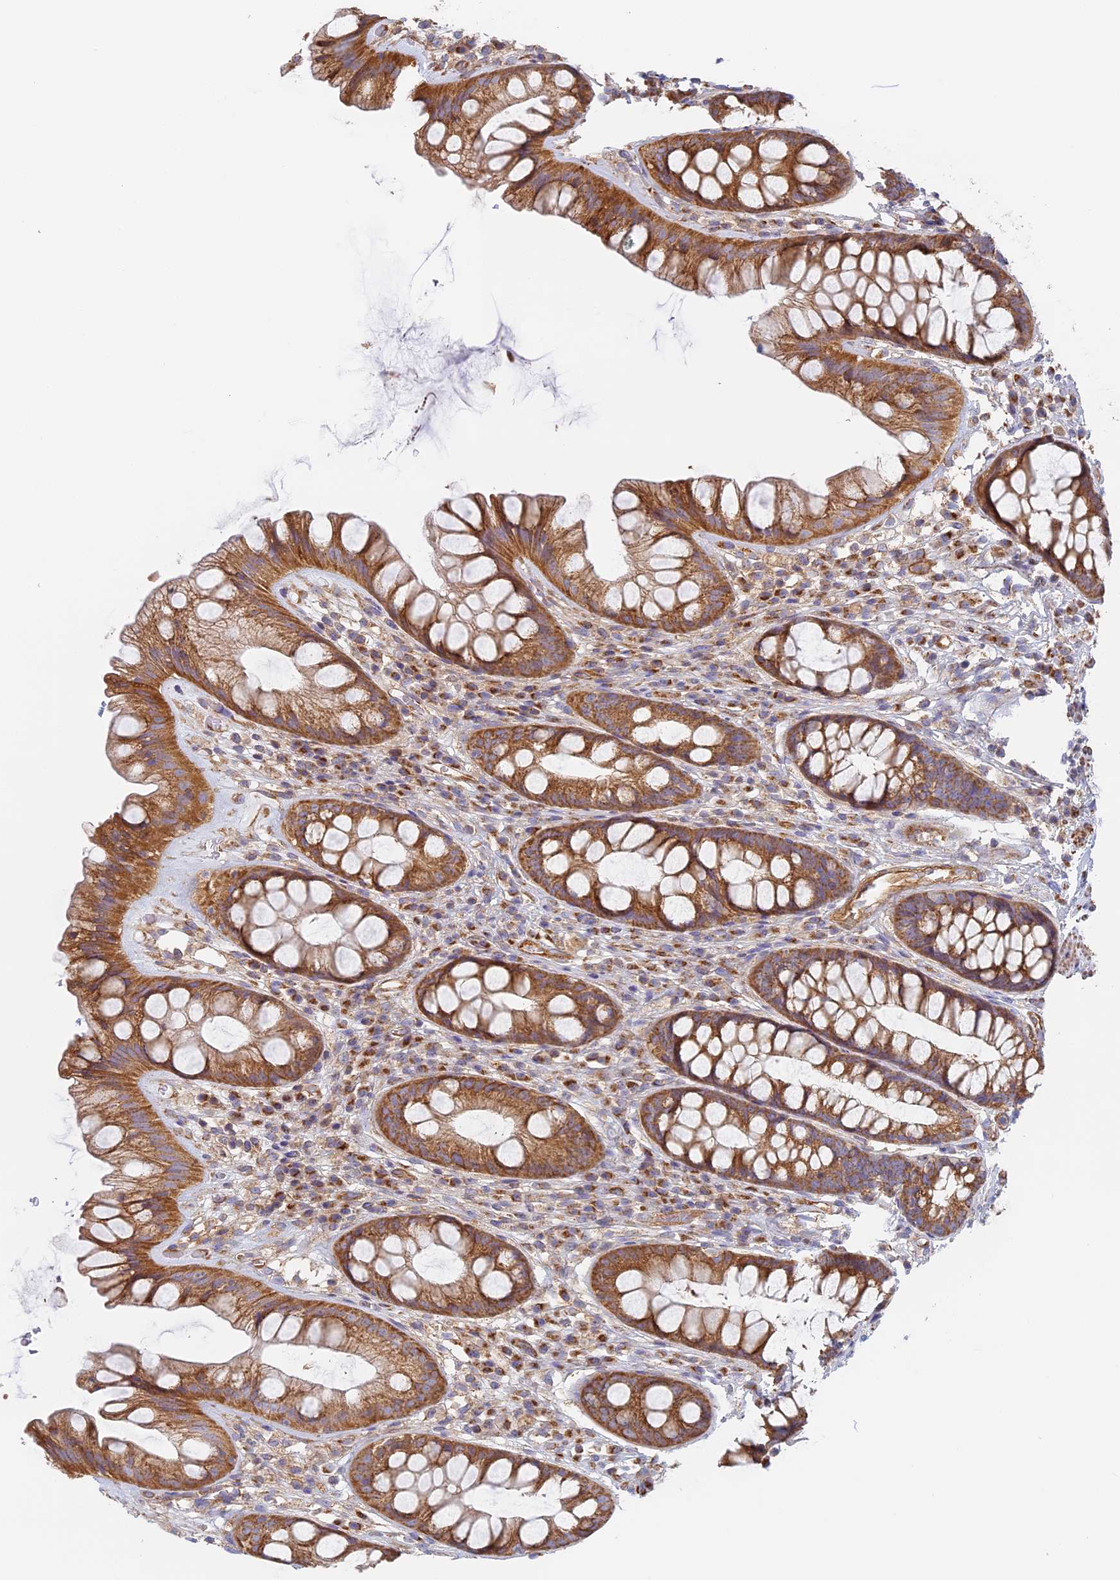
{"staining": {"intensity": "moderate", "quantity": ">75%", "location": "cytoplasmic/membranous"}, "tissue": "rectum", "cell_type": "Glandular cells", "image_type": "normal", "snomed": [{"axis": "morphology", "description": "Normal tissue, NOS"}, {"axis": "topography", "description": "Rectum"}], "caption": "A histopathology image of human rectum stained for a protein shows moderate cytoplasmic/membranous brown staining in glandular cells. (IHC, brightfield microscopy, high magnification).", "gene": "DDA1", "patient": {"sex": "male", "age": 74}}